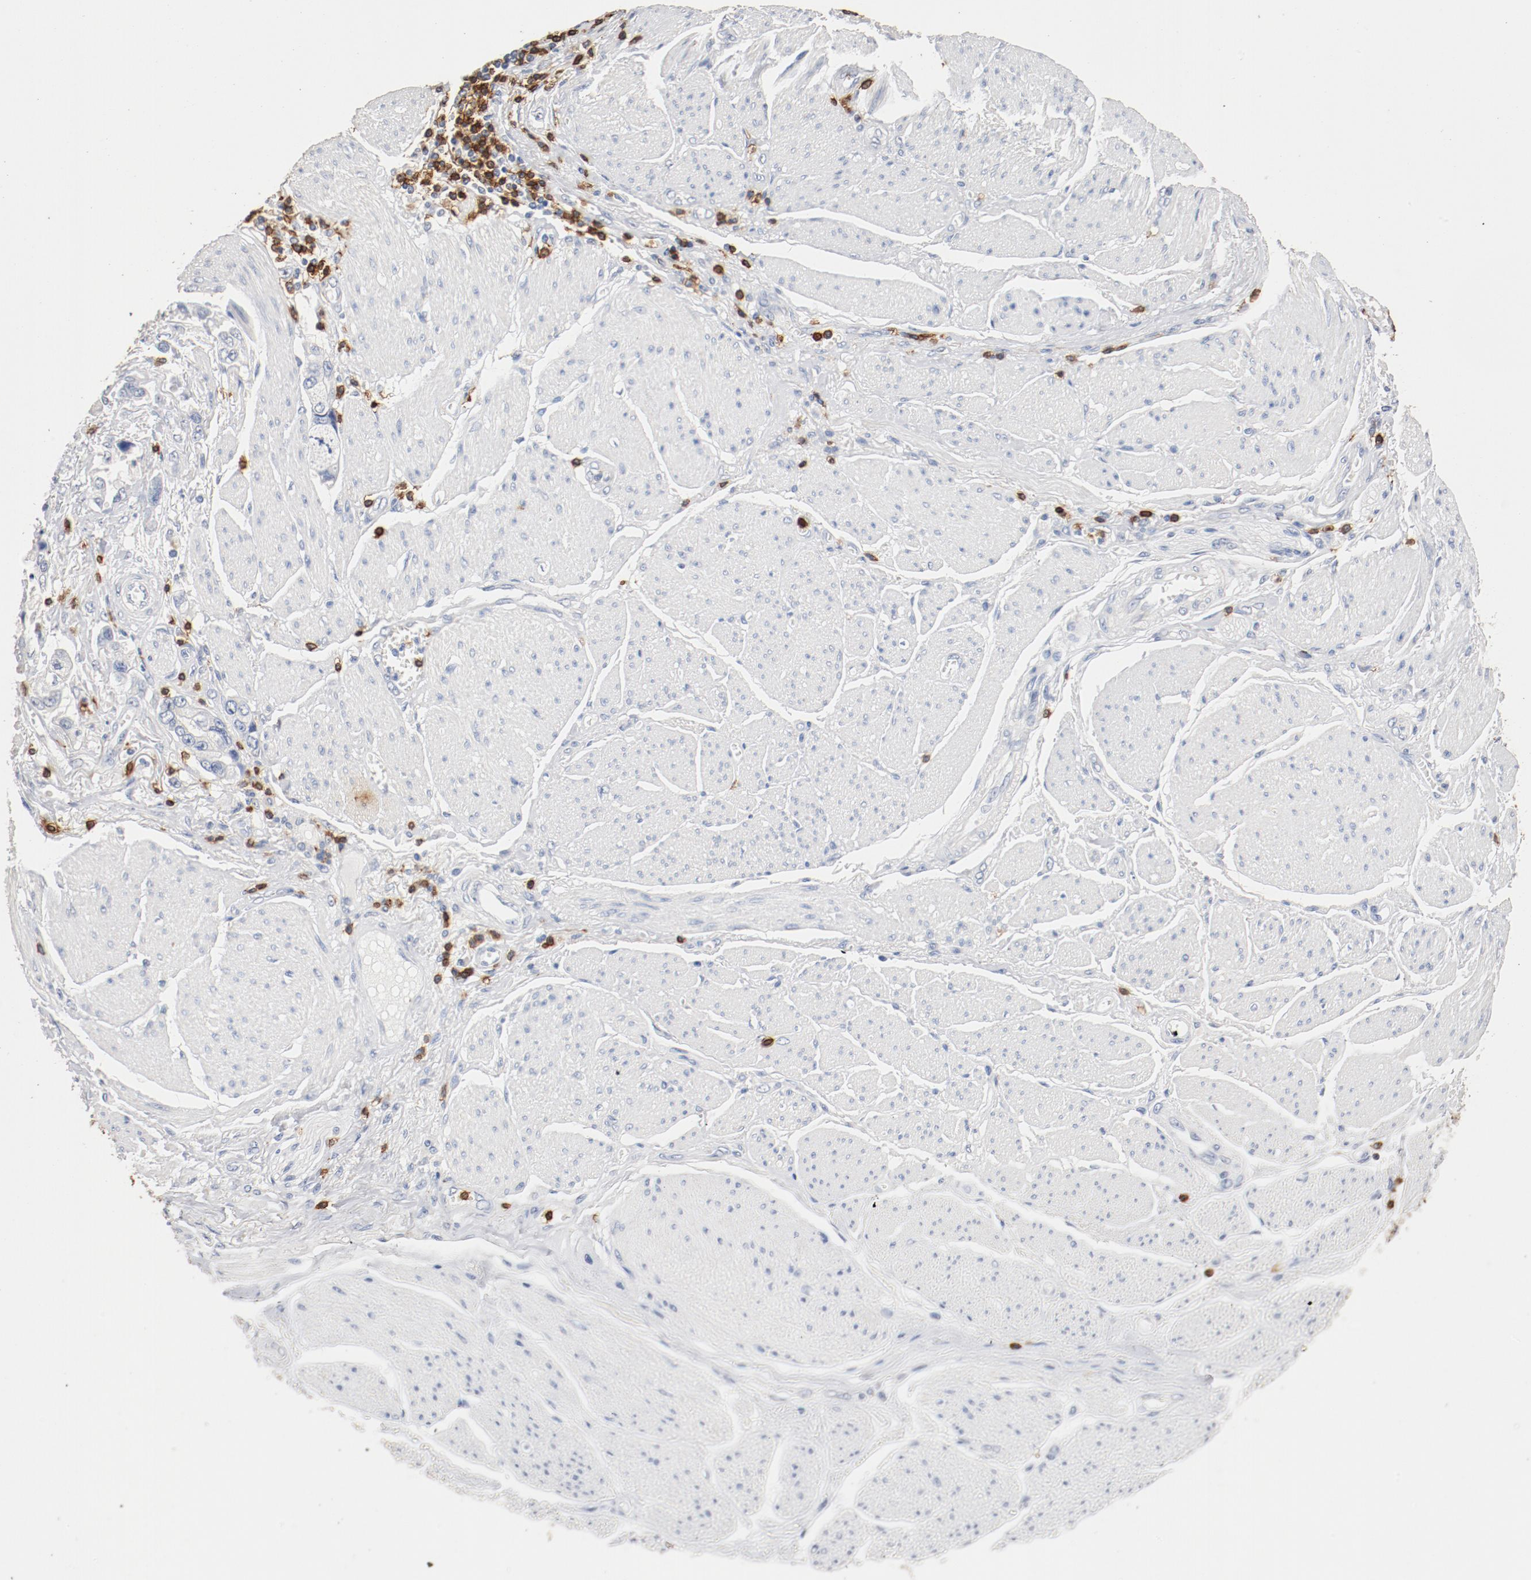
{"staining": {"intensity": "negative", "quantity": "none", "location": "none"}, "tissue": "stomach cancer", "cell_type": "Tumor cells", "image_type": "cancer", "snomed": [{"axis": "morphology", "description": "Adenocarcinoma, NOS"}, {"axis": "topography", "description": "Pancreas"}, {"axis": "topography", "description": "Stomach, upper"}], "caption": "Immunohistochemical staining of human adenocarcinoma (stomach) demonstrates no significant staining in tumor cells.", "gene": "CD247", "patient": {"sex": "male", "age": 77}}